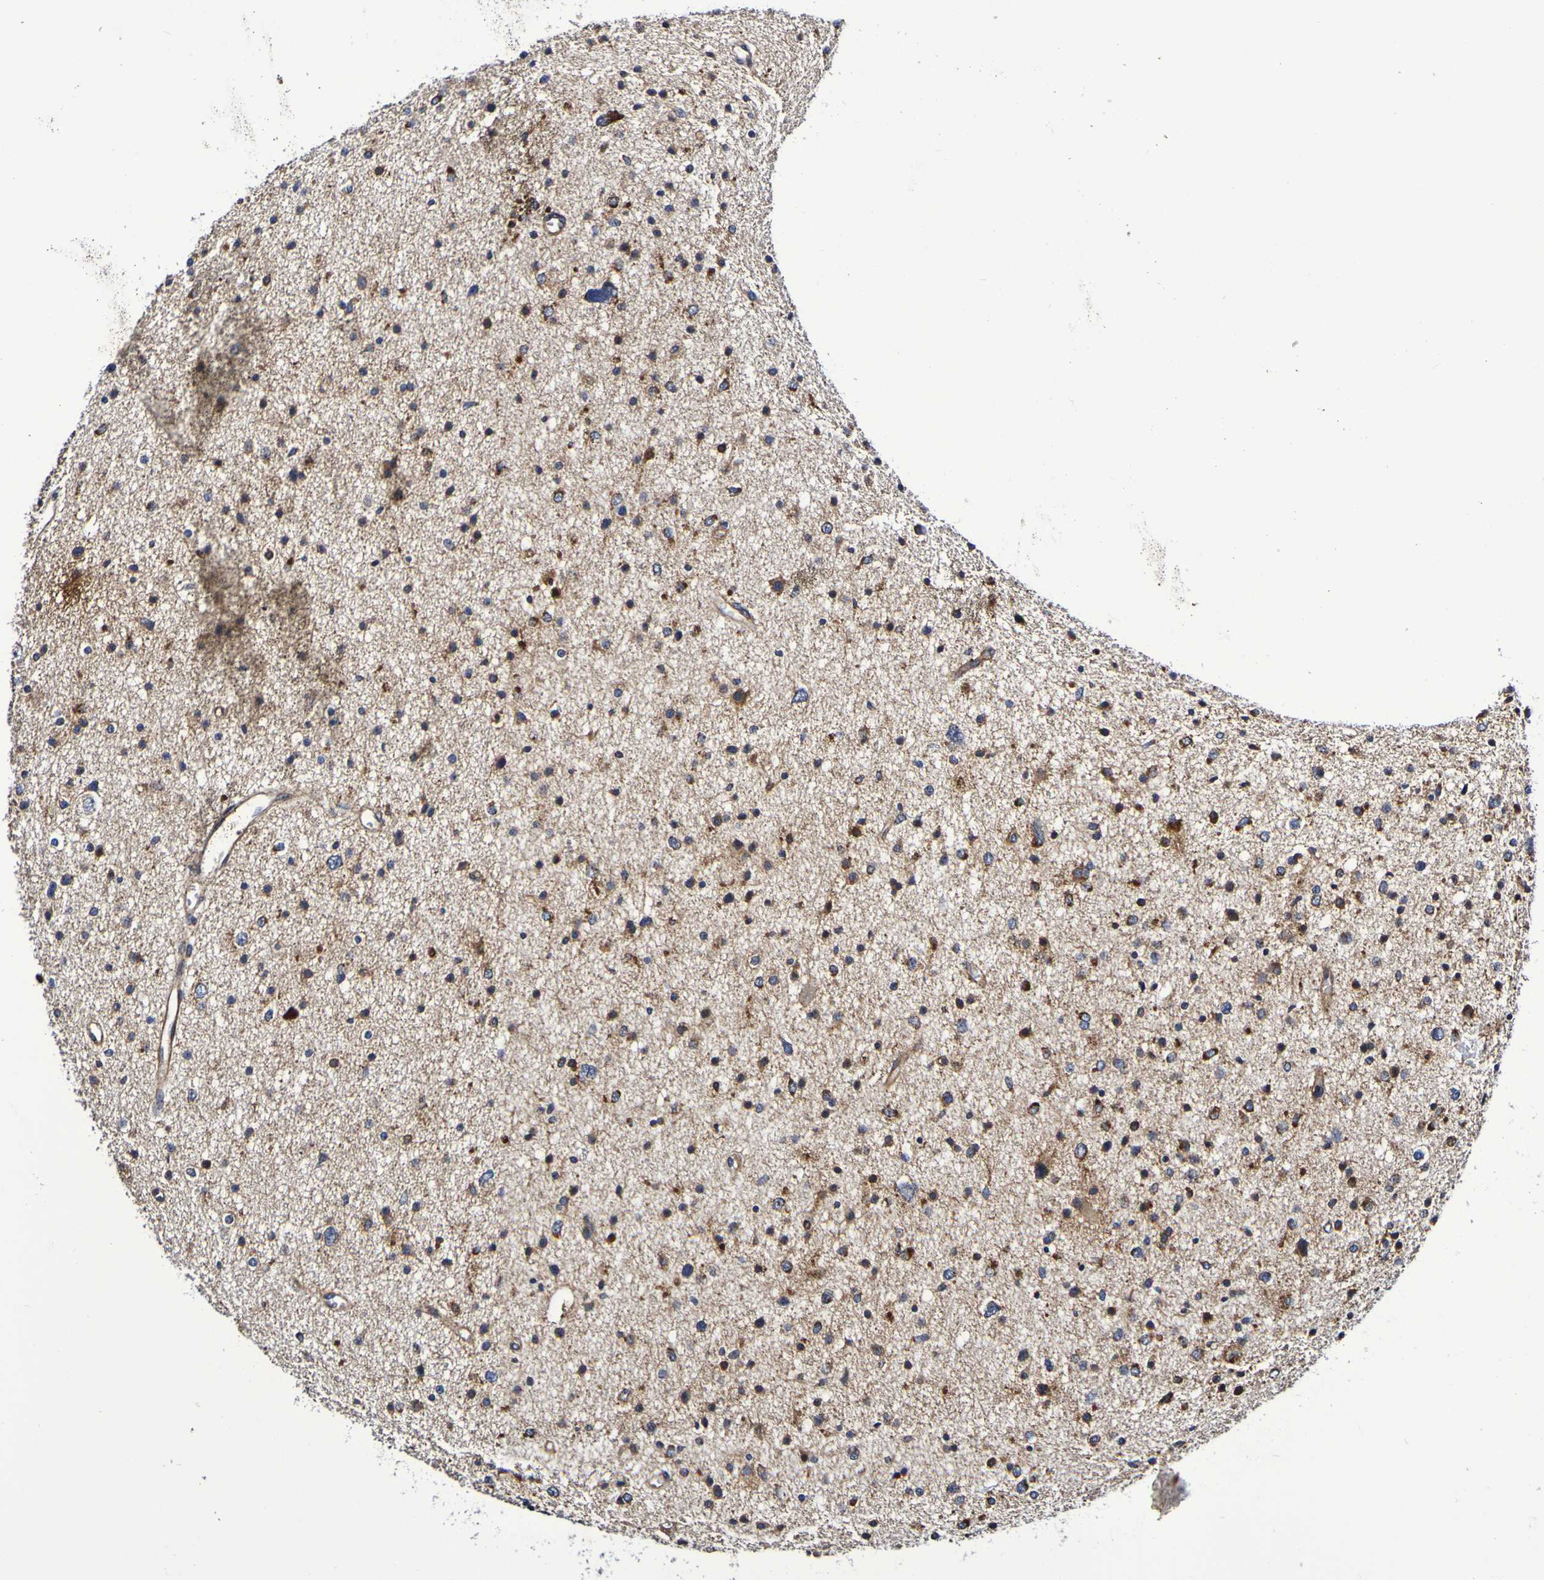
{"staining": {"intensity": "moderate", "quantity": "25%-75%", "location": "cytoplasmic/membranous"}, "tissue": "glioma", "cell_type": "Tumor cells", "image_type": "cancer", "snomed": [{"axis": "morphology", "description": "Glioma, malignant, Low grade"}, {"axis": "topography", "description": "Brain"}], "caption": "This micrograph reveals malignant glioma (low-grade) stained with immunohistochemistry to label a protein in brown. The cytoplasmic/membranous of tumor cells show moderate positivity for the protein. Nuclei are counter-stained blue.", "gene": "GJB1", "patient": {"sex": "female", "age": 37}}